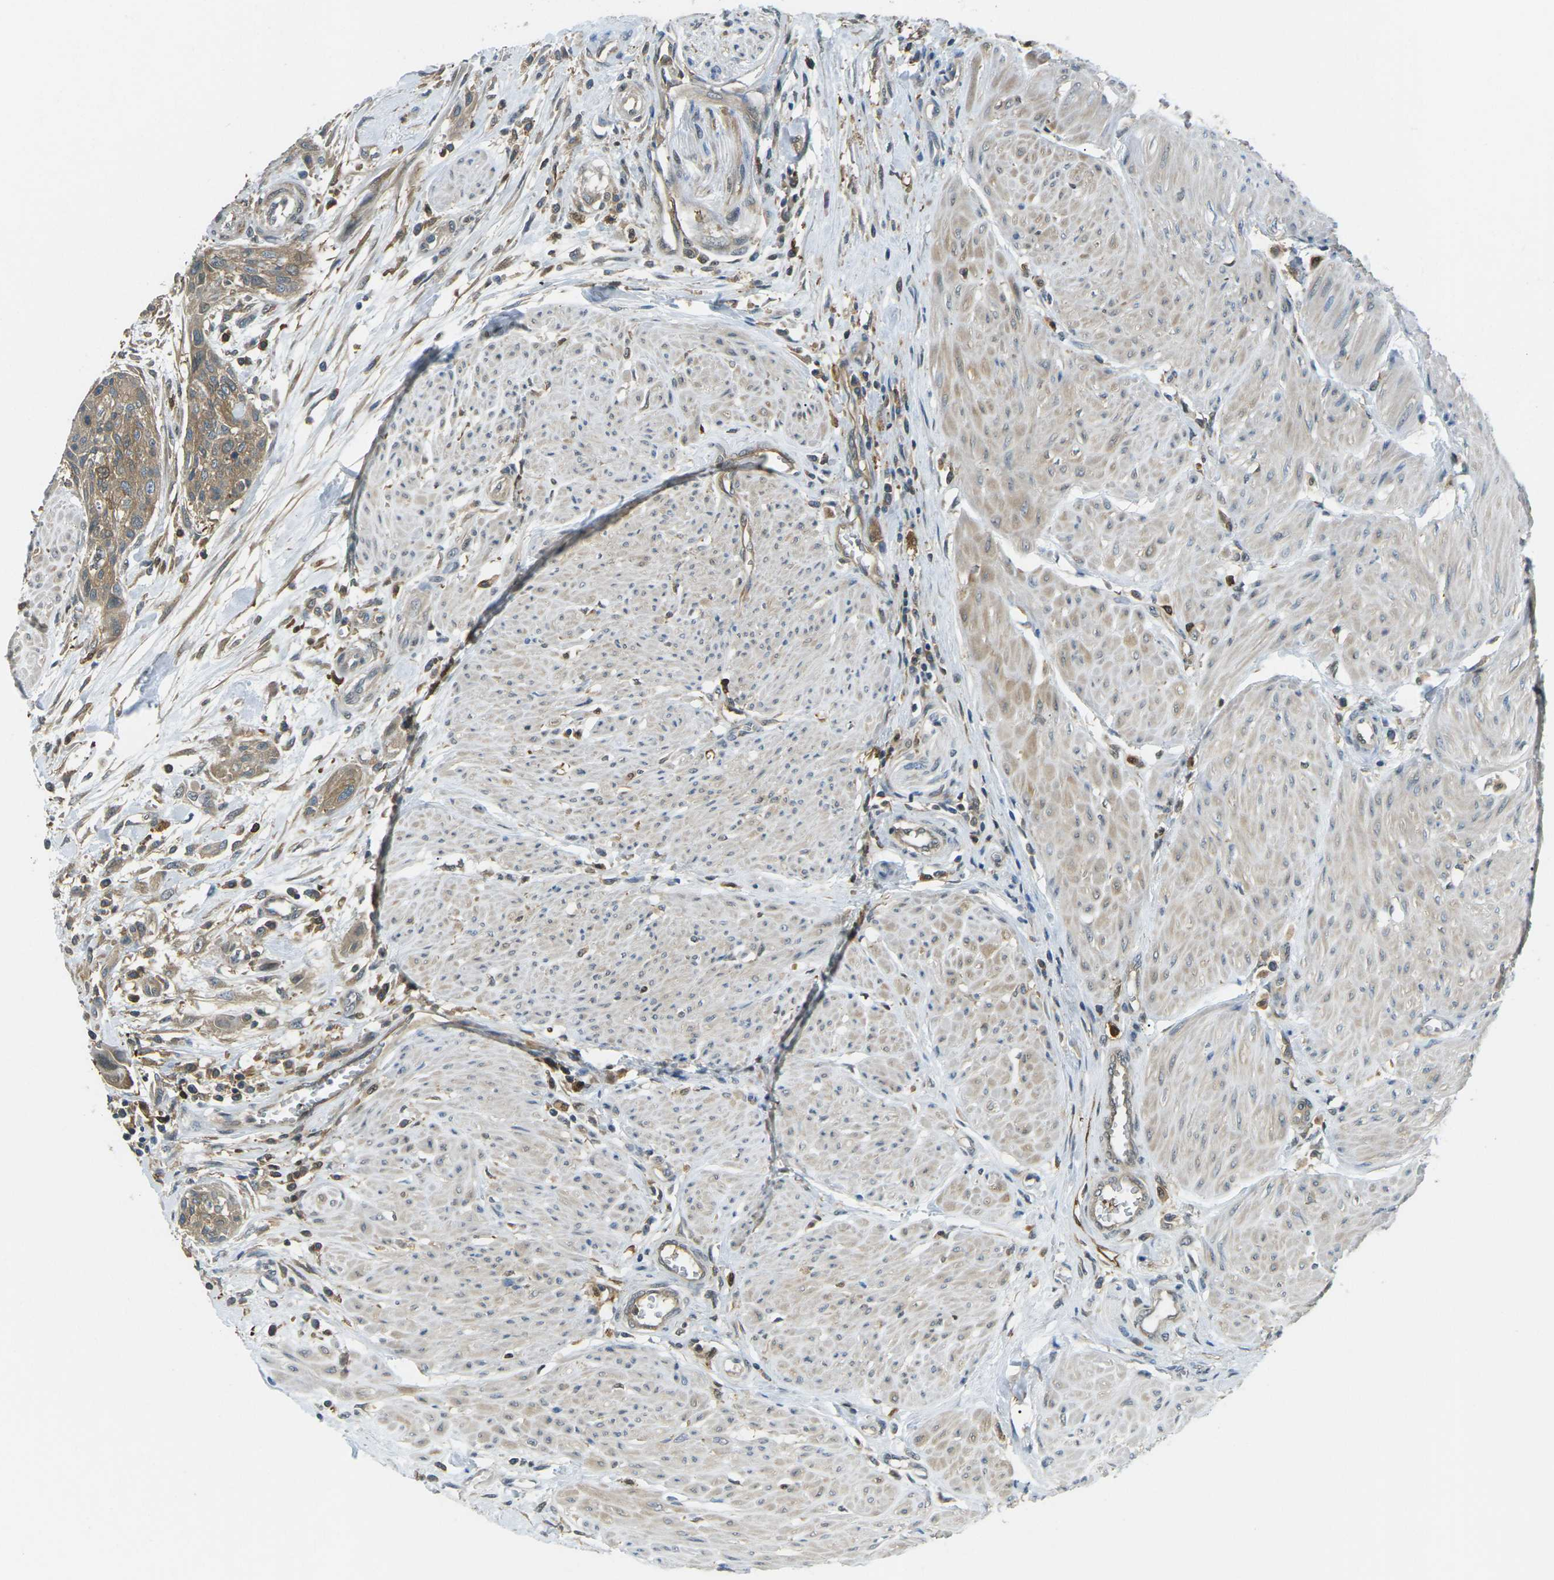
{"staining": {"intensity": "moderate", "quantity": ">75%", "location": "cytoplasmic/membranous"}, "tissue": "urothelial cancer", "cell_type": "Tumor cells", "image_type": "cancer", "snomed": [{"axis": "morphology", "description": "Urothelial carcinoma, High grade"}, {"axis": "topography", "description": "Urinary bladder"}], "caption": "Protein staining reveals moderate cytoplasmic/membranous expression in about >75% of tumor cells in urothelial cancer. The protein is shown in brown color, while the nuclei are stained blue.", "gene": "PIEZO2", "patient": {"sex": "male", "age": 35}}